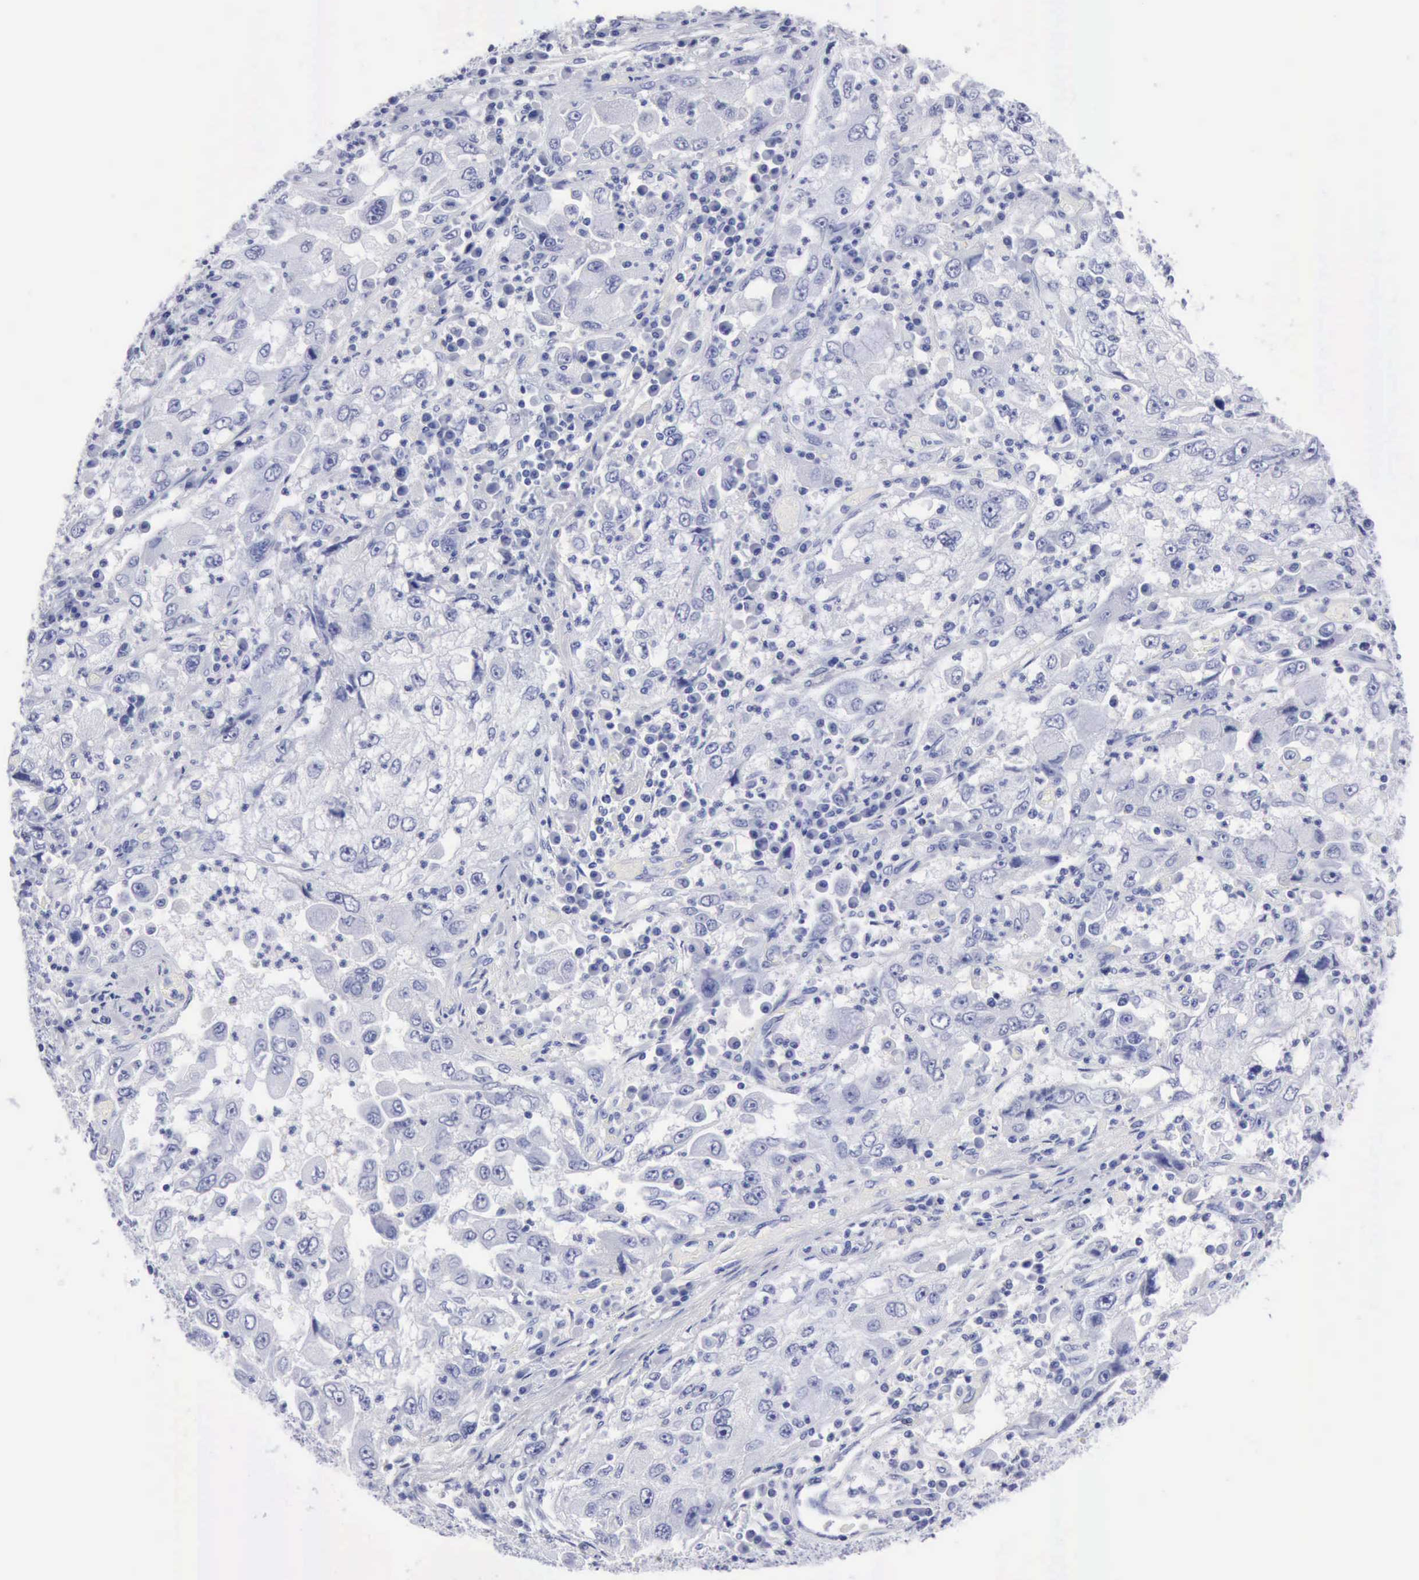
{"staining": {"intensity": "negative", "quantity": "none", "location": "none"}, "tissue": "cervical cancer", "cell_type": "Tumor cells", "image_type": "cancer", "snomed": [{"axis": "morphology", "description": "Squamous cell carcinoma, NOS"}, {"axis": "topography", "description": "Cervix"}], "caption": "A high-resolution histopathology image shows IHC staining of cervical cancer (squamous cell carcinoma), which shows no significant positivity in tumor cells.", "gene": "CYP19A1", "patient": {"sex": "female", "age": 36}}